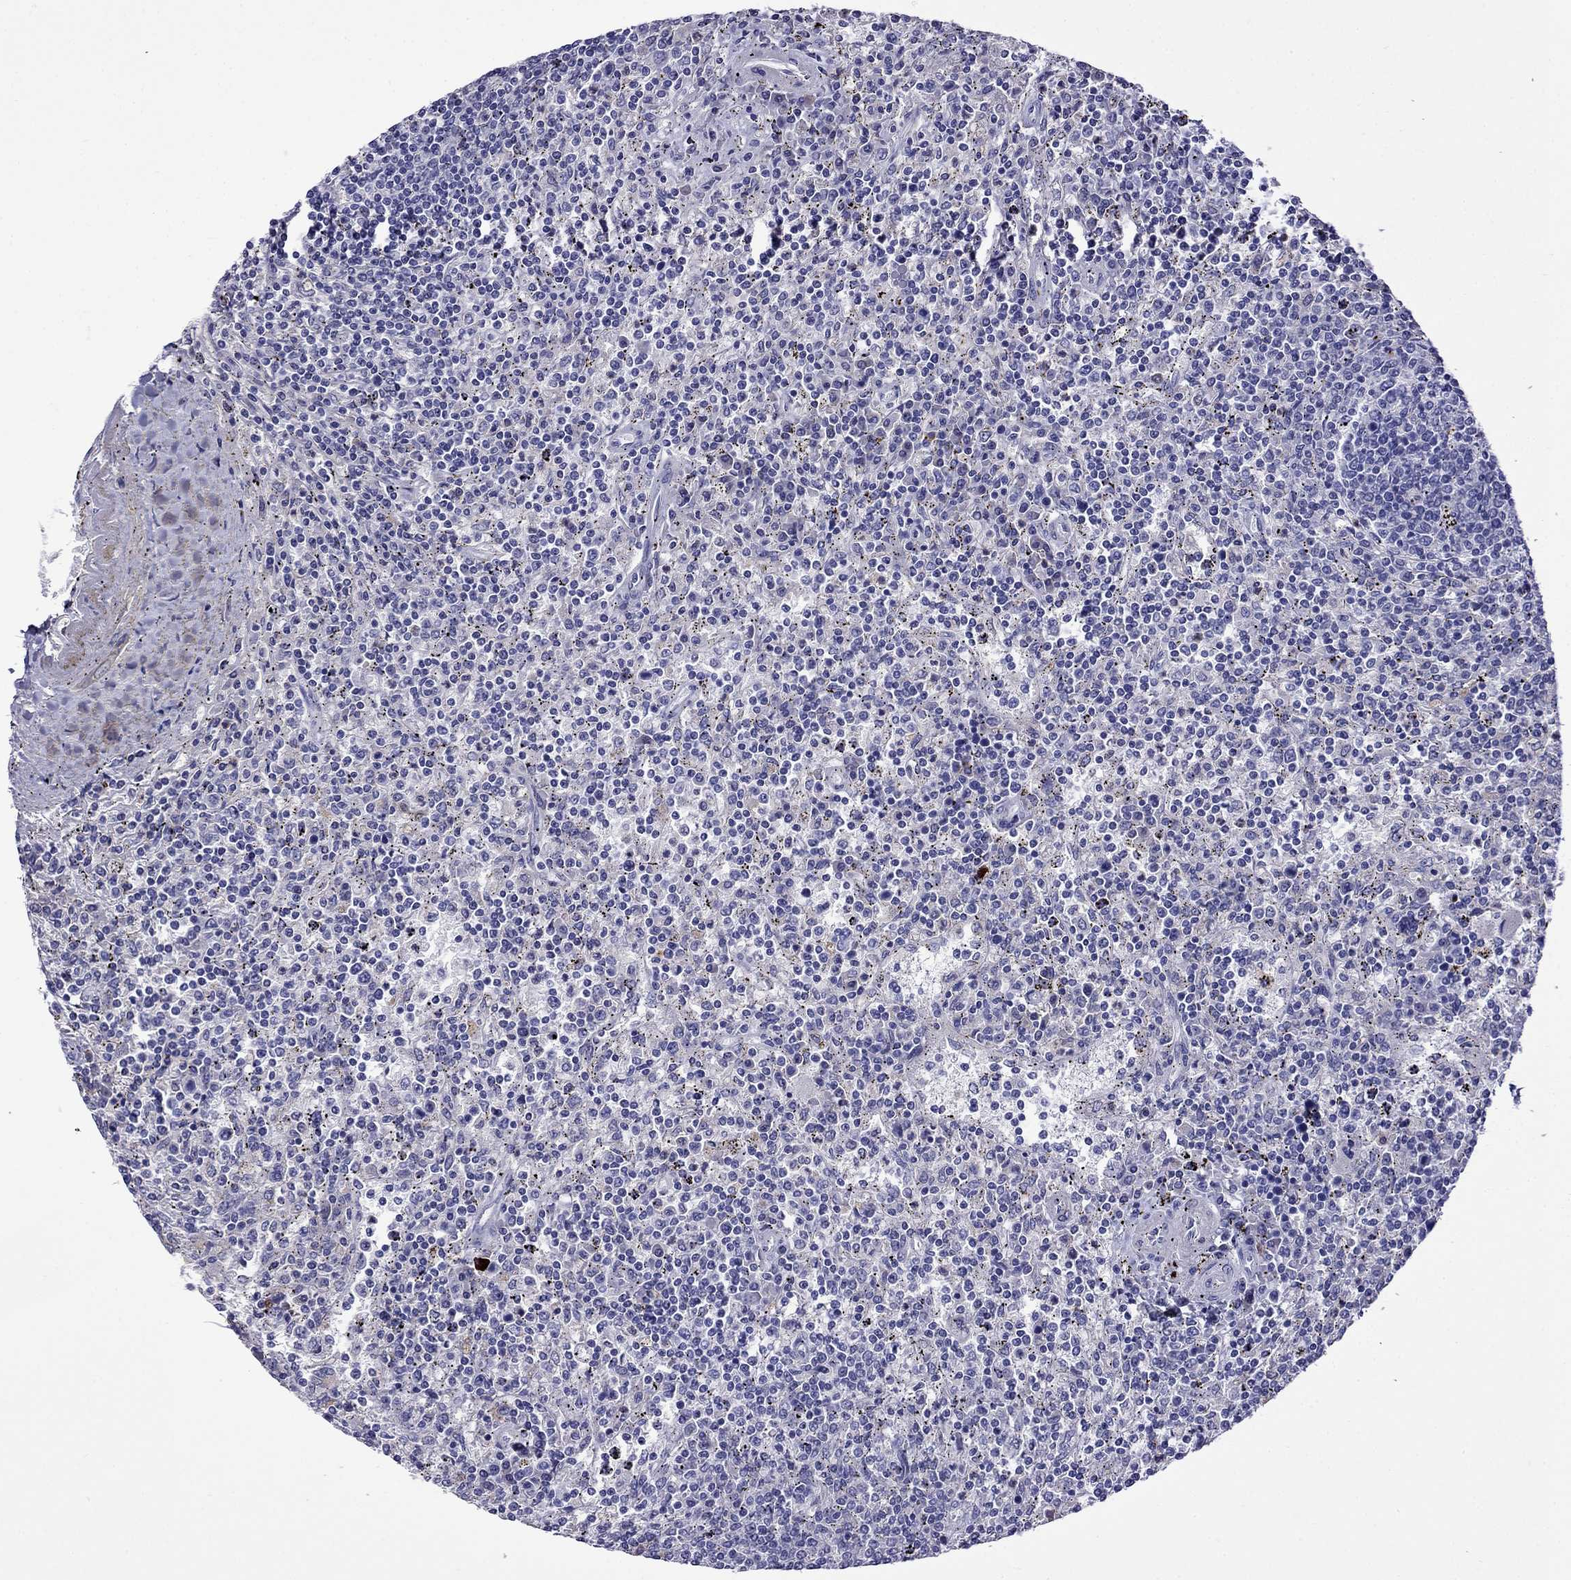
{"staining": {"intensity": "negative", "quantity": "none", "location": "none"}, "tissue": "lymphoma", "cell_type": "Tumor cells", "image_type": "cancer", "snomed": [{"axis": "morphology", "description": "Malignant lymphoma, non-Hodgkin's type, Low grade"}, {"axis": "topography", "description": "Spleen"}], "caption": "Lymphoma stained for a protein using immunohistochemistry (IHC) demonstrates no positivity tumor cells.", "gene": "STAR", "patient": {"sex": "male", "age": 62}}